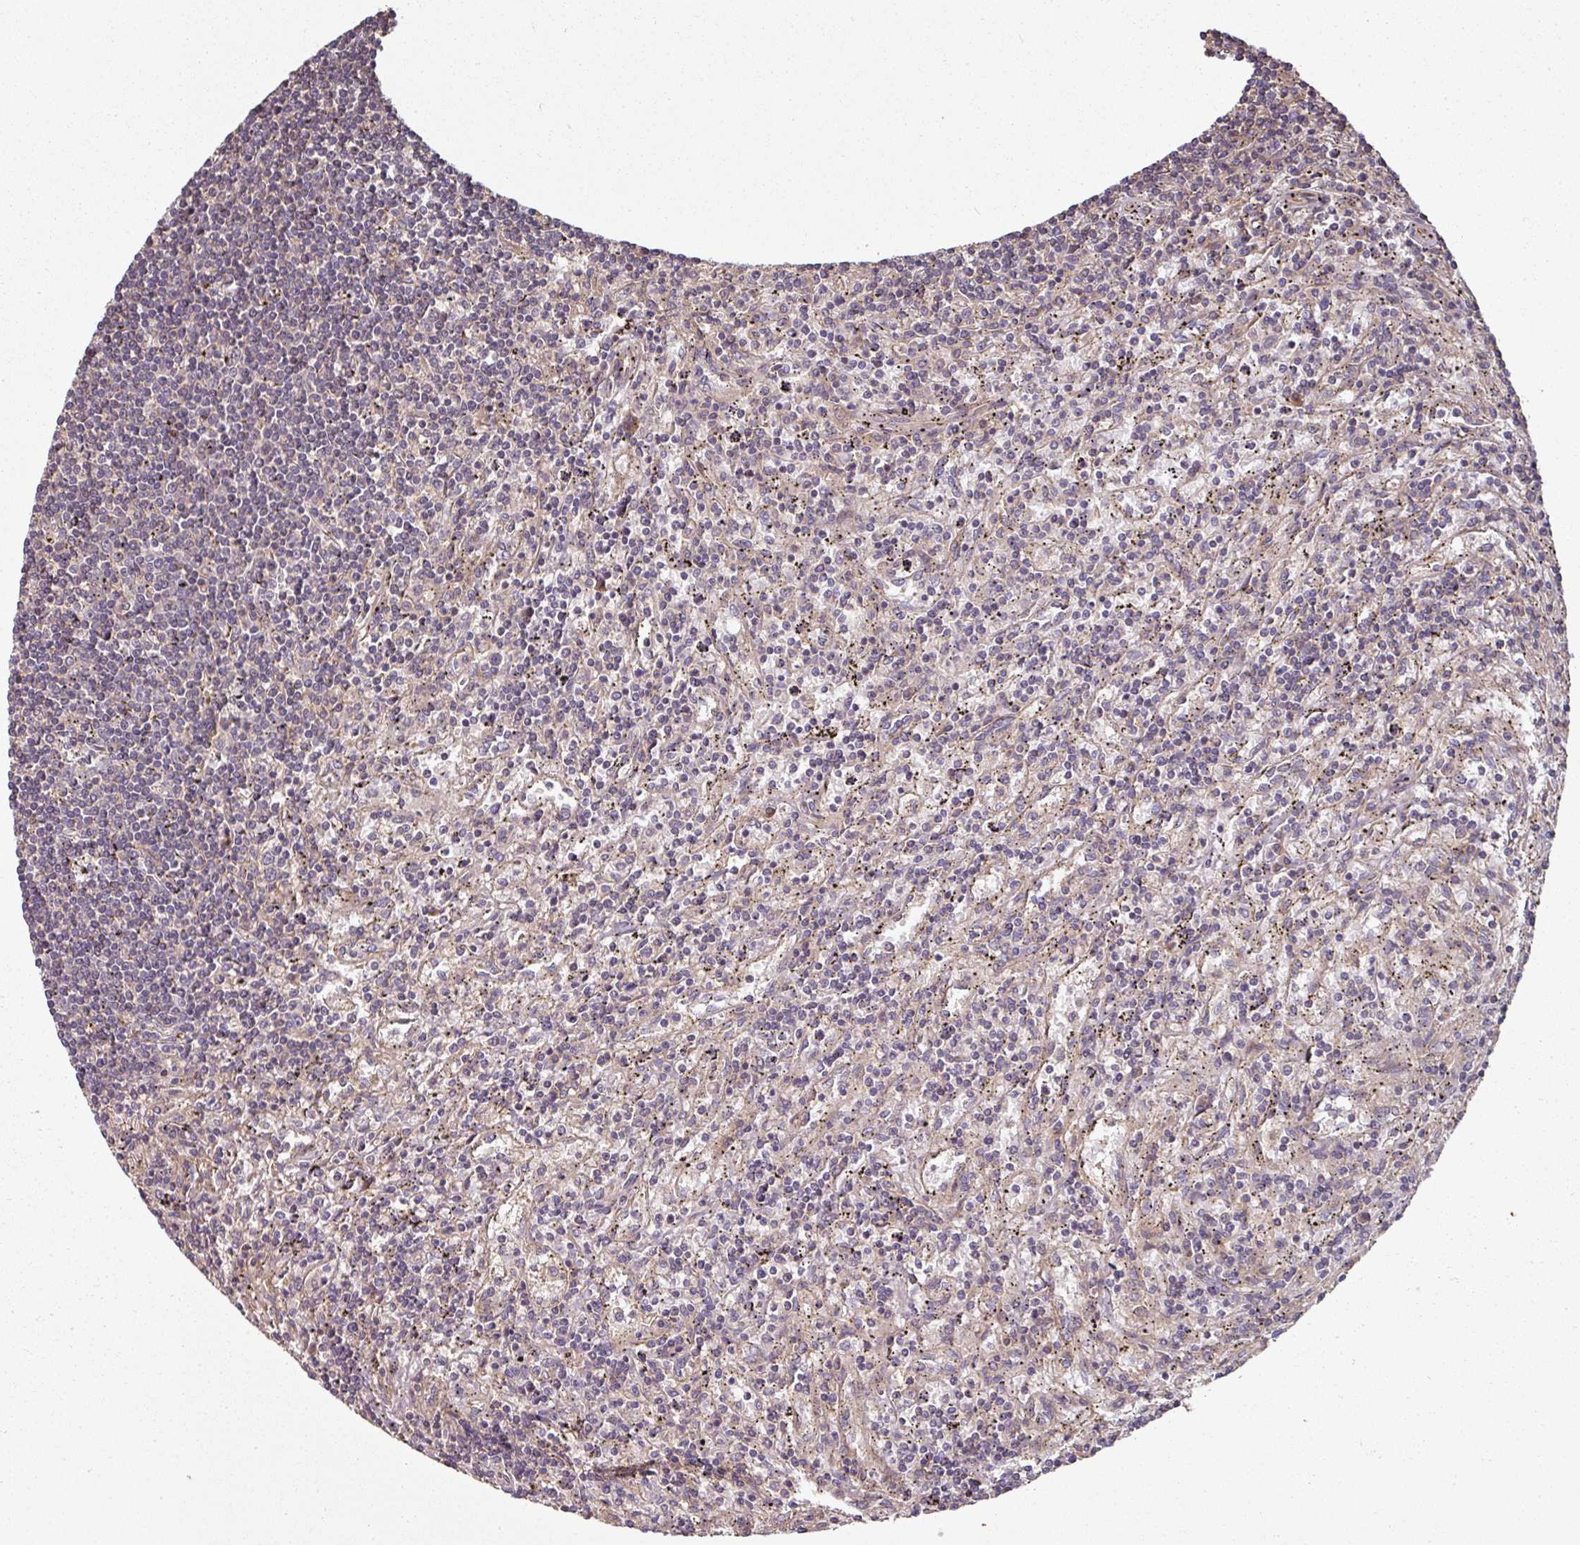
{"staining": {"intensity": "negative", "quantity": "none", "location": "none"}, "tissue": "lymphoma", "cell_type": "Tumor cells", "image_type": "cancer", "snomed": [{"axis": "morphology", "description": "Malignant lymphoma, non-Hodgkin's type, Low grade"}, {"axis": "topography", "description": "Spleen"}], "caption": "IHC micrograph of lymphoma stained for a protein (brown), which displays no expression in tumor cells.", "gene": "SIK1", "patient": {"sex": "male", "age": 76}}